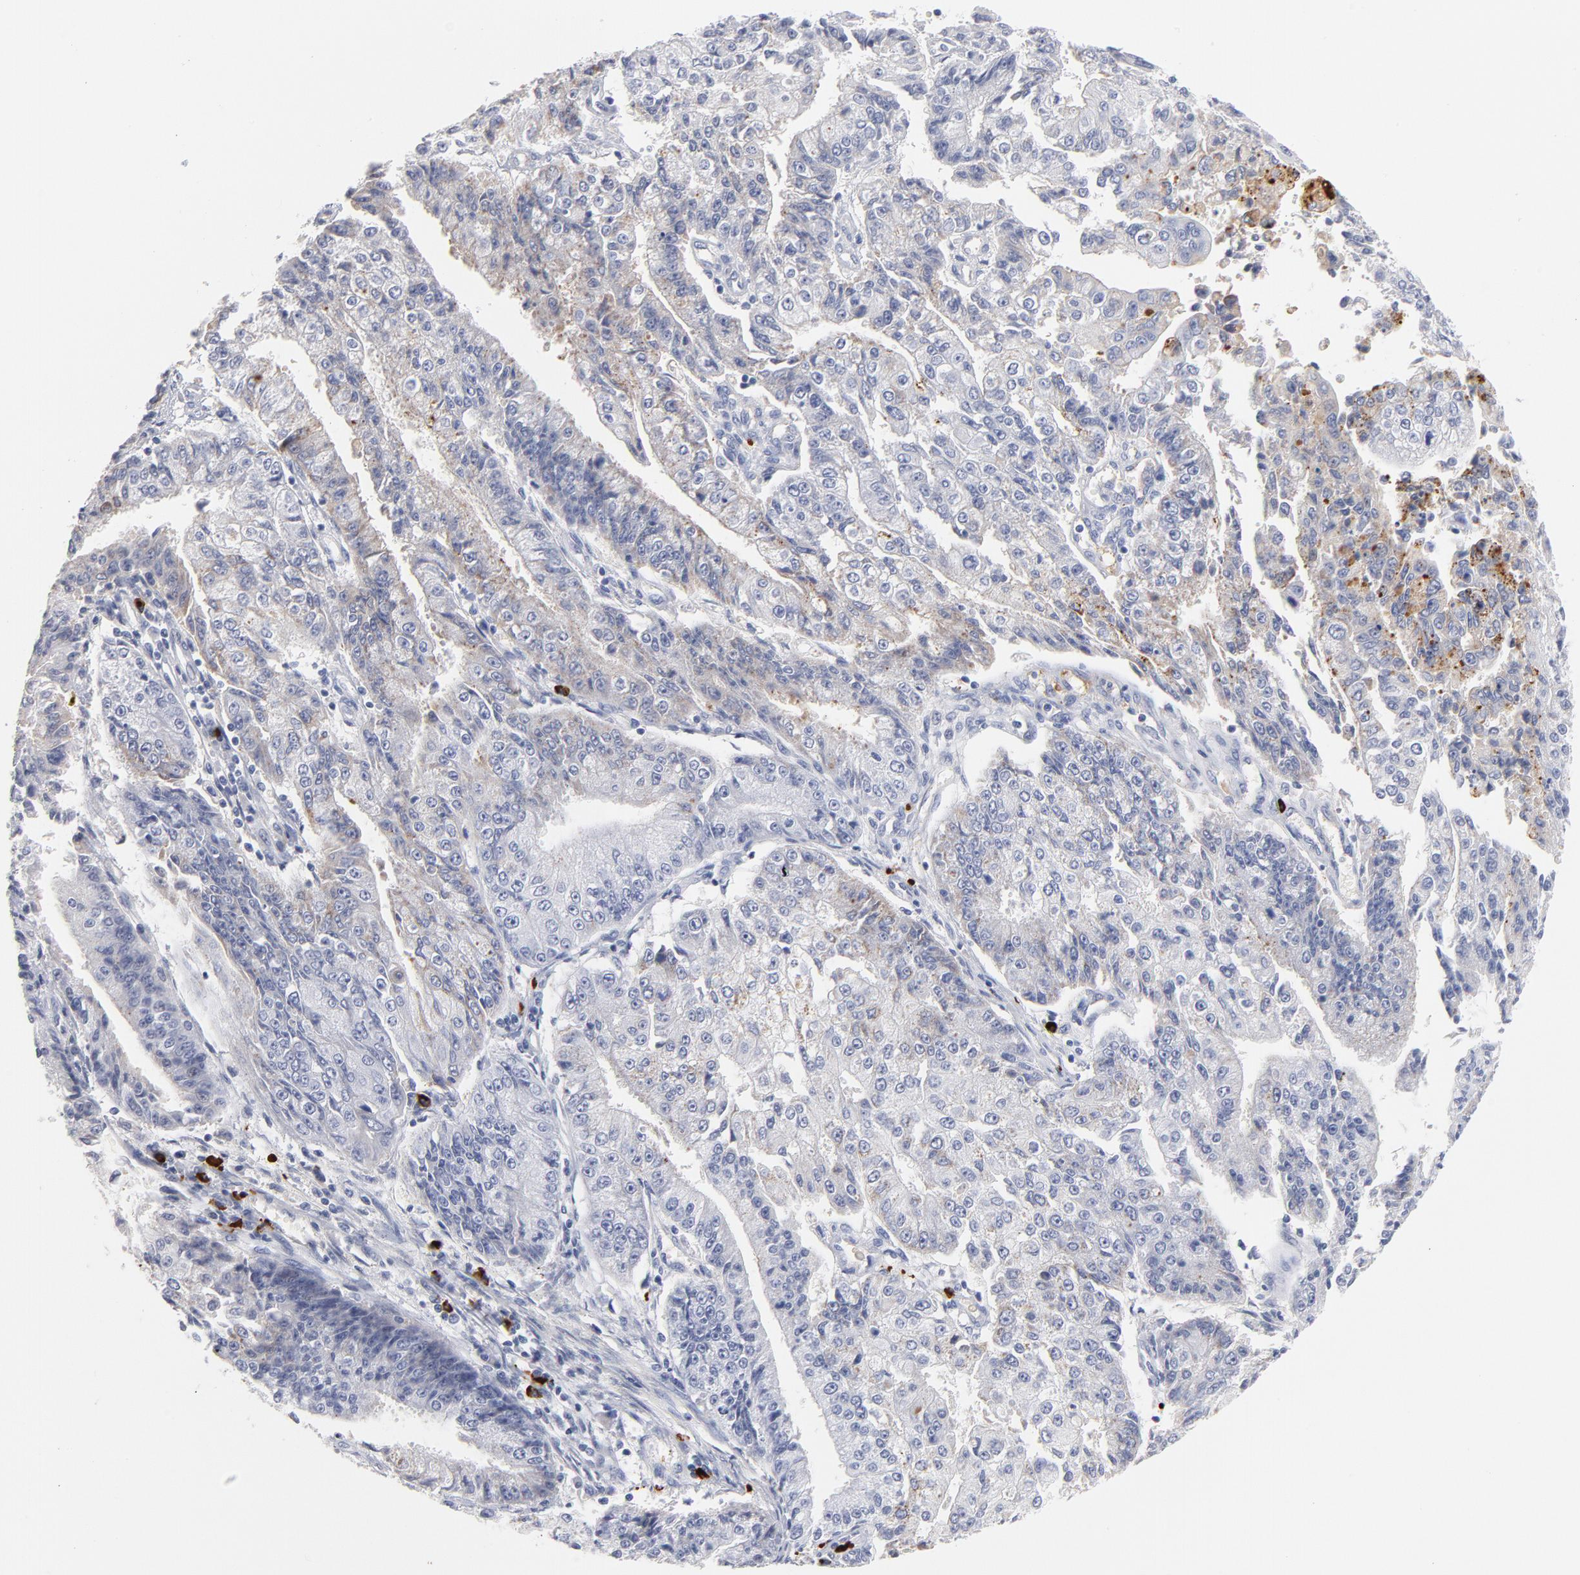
{"staining": {"intensity": "negative", "quantity": "none", "location": "none"}, "tissue": "endometrial cancer", "cell_type": "Tumor cells", "image_type": "cancer", "snomed": [{"axis": "morphology", "description": "Adenocarcinoma, NOS"}, {"axis": "topography", "description": "Endometrium"}], "caption": "DAB (3,3'-diaminobenzidine) immunohistochemical staining of endometrial adenocarcinoma demonstrates no significant expression in tumor cells.", "gene": "PLAT", "patient": {"sex": "female", "age": 75}}